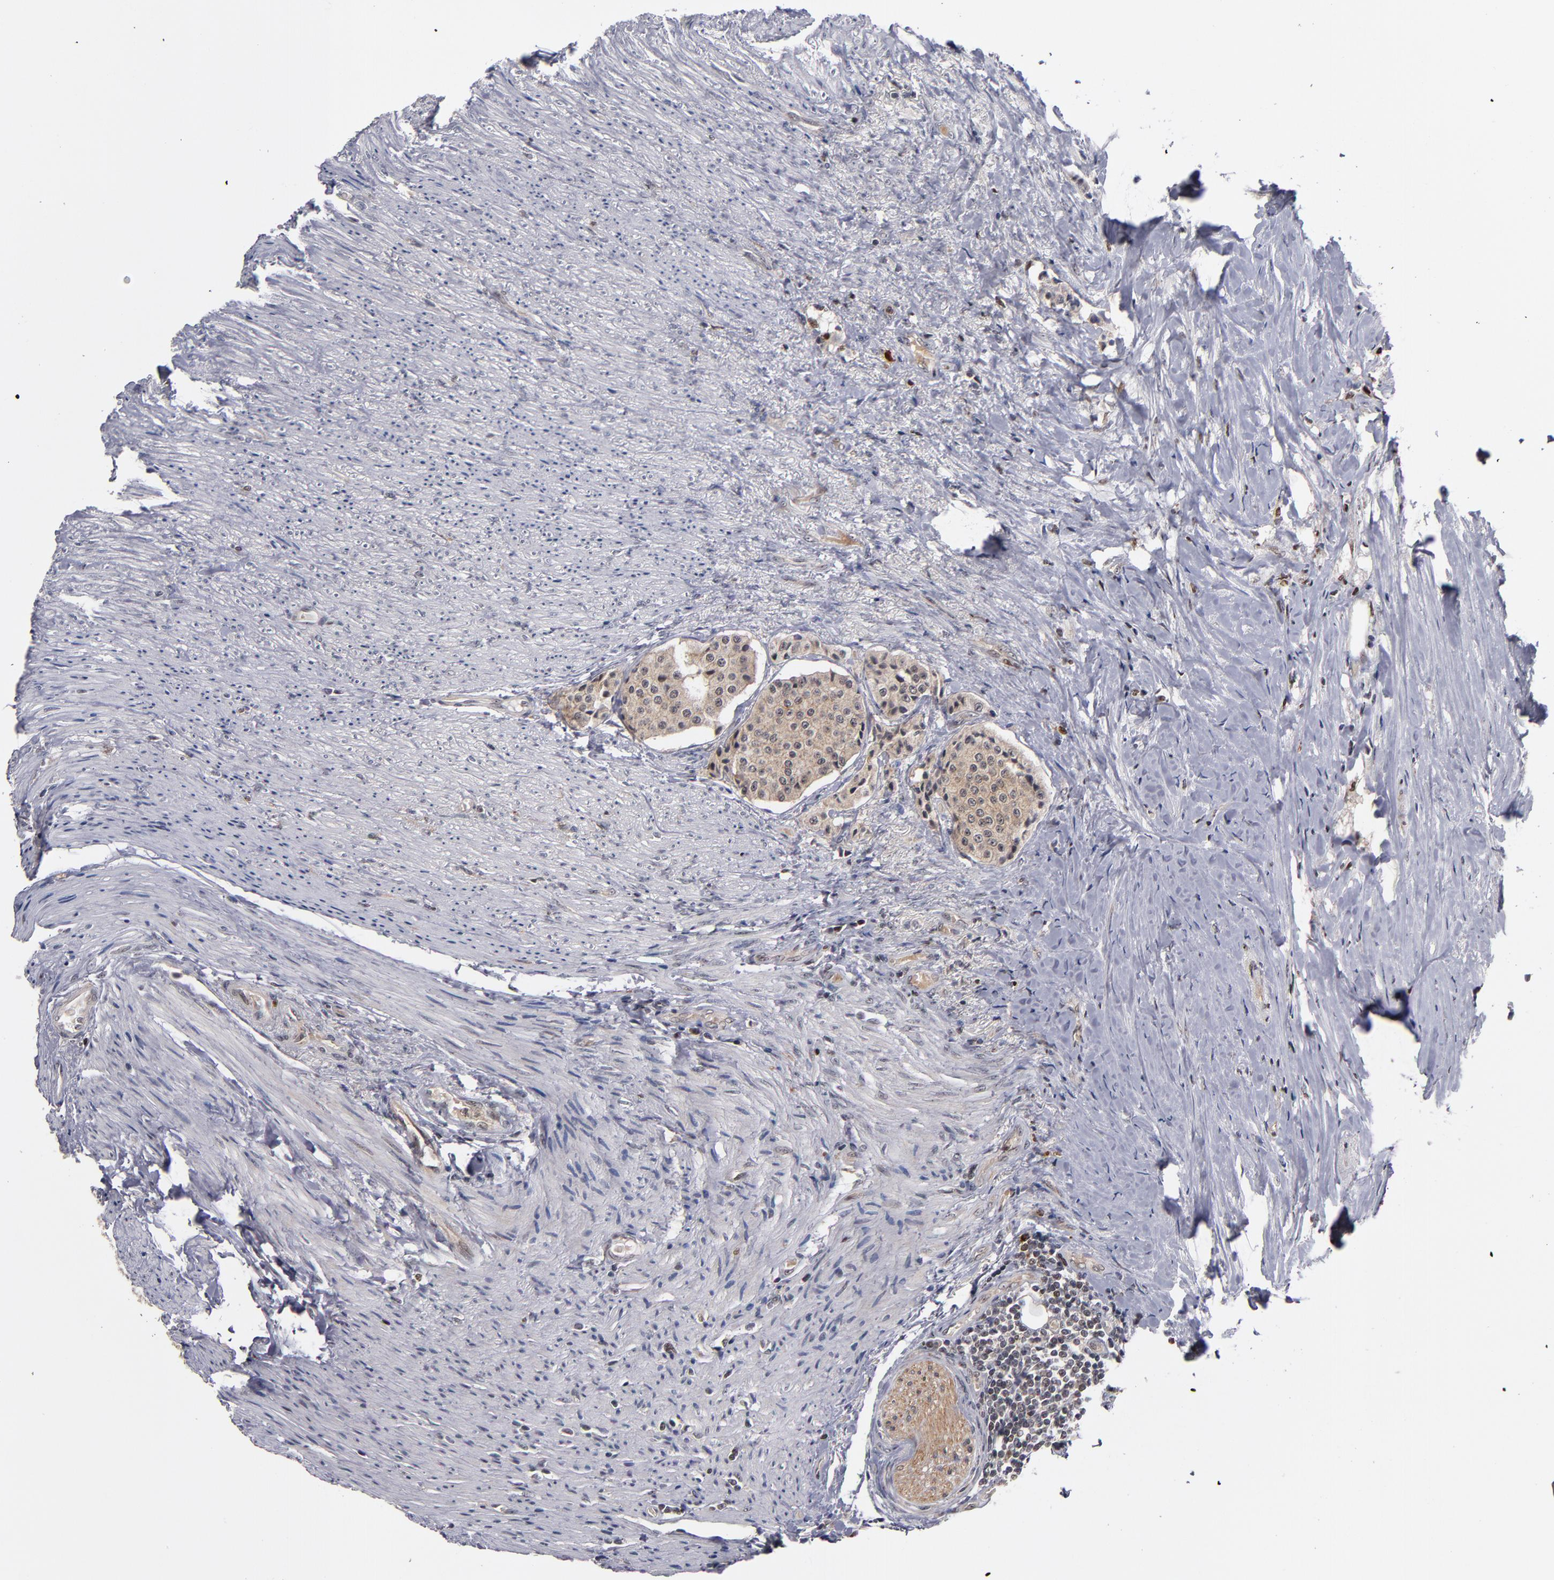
{"staining": {"intensity": "weak", "quantity": ">75%", "location": "cytoplasmic/membranous"}, "tissue": "carcinoid", "cell_type": "Tumor cells", "image_type": "cancer", "snomed": [{"axis": "morphology", "description": "Carcinoid, malignant, NOS"}, {"axis": "topography", "description": "Colon"}], "caption": "Immunohistochemical staining of carcinoid demonstrates weak cytoplasmic/membranous protein positivity in approximately >75% of tumor cells. (DAB (3,3'-diaminobenzidine) IHC with brightfield microscopy, high magnification).", "gene": "KDM6A", "patient": {"sex": "female", "age": 61}}